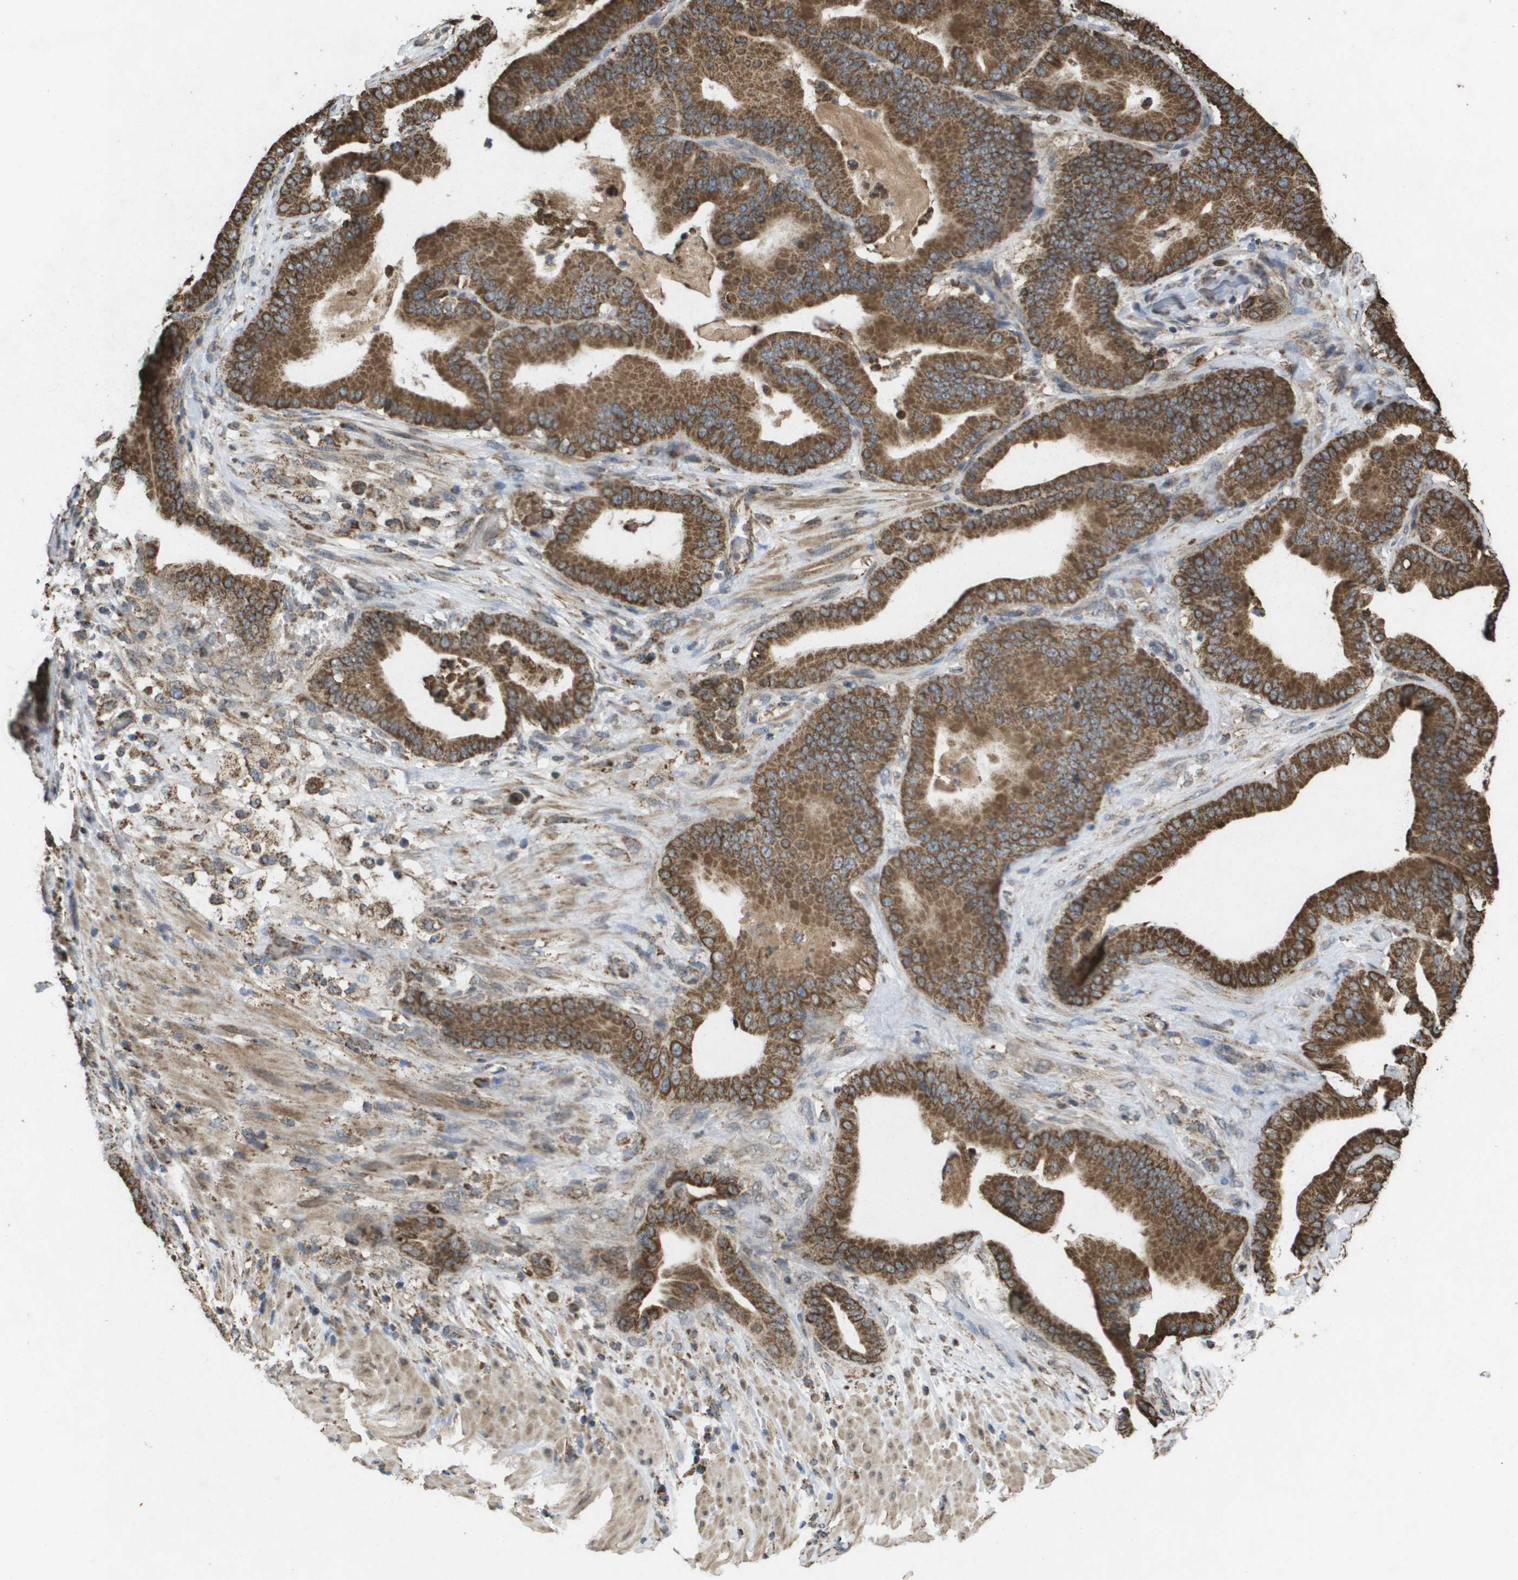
{"staining": {"intensity": "strong", "quantity": ">75%", "location": "cytoplasmic/membranous"}, "tissue": "pancreatic cancer", "cell_type": "Tumor cells", "image_type": "cancer", "snomed": [{"axis": "morphology", "description": "Adenocarcinoma, NOS"}, {"axis": "topography", "description": "Pancreas"}], "caption": "Pancreatic adenocarcinoma tissue exhibits strong cytoplasmic/membranous positivity in about >75% of tumor cells", "gene": "HSPE1", "patient": {"sex": "male", "age": 63}}